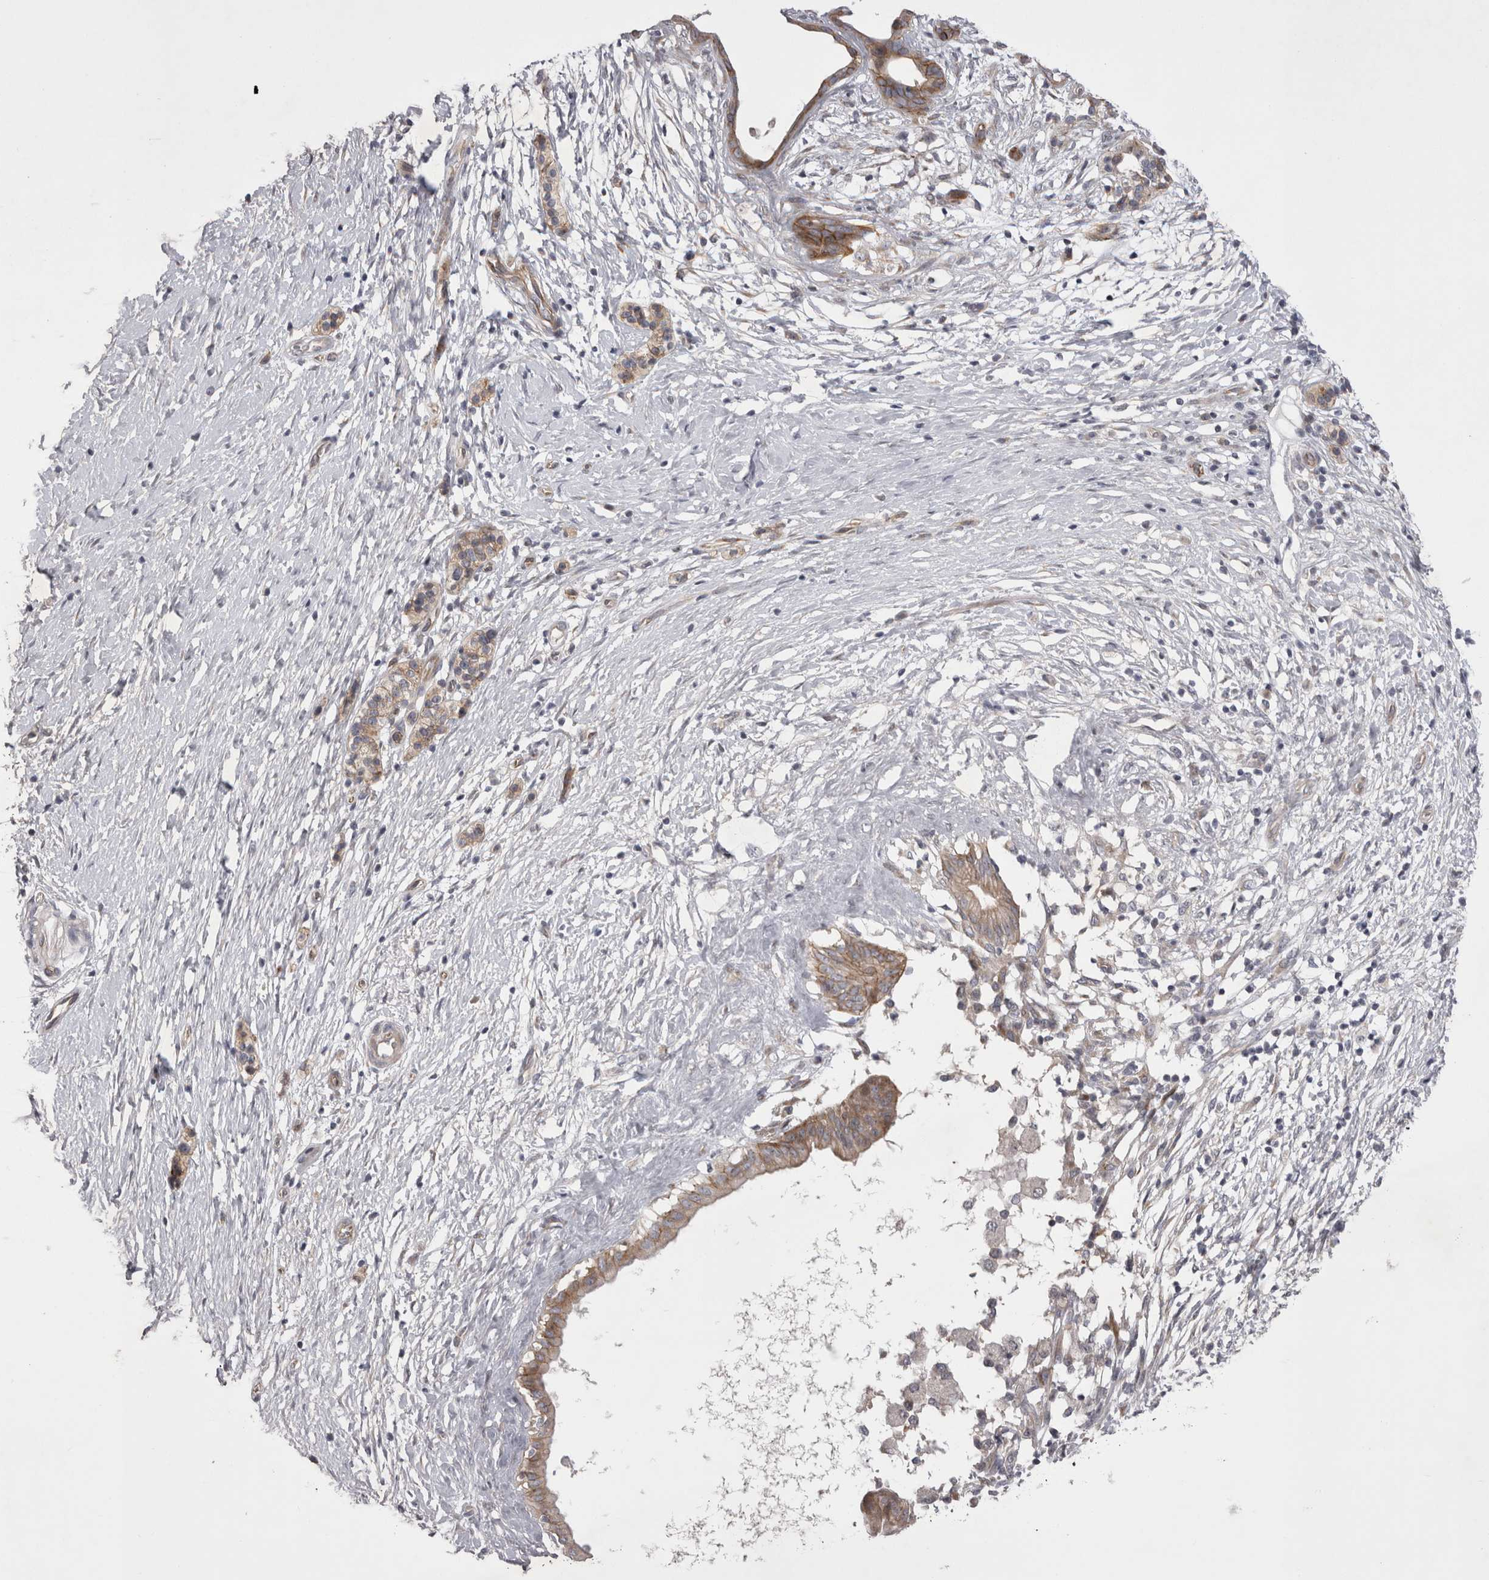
{"staining": {"intensity": "moderate", "quantity": ">75%", "location": "cytoplasmic/membranous"}, "tissue": "pancreatic cancer", "cell_type": "Tumor cells", "image_type": "cancer", "snomed": [{"axis": "morphology", "description": "Adenocarcinoma, NOS"}, {"axis": "topography", "description": "Pancreas"}], "caption": "Immunohistochemistry micrograph of neoplastic tissue: adenocarcinoma (pancreatic) stained using immunohistochemistry (IHC) reveals medium levels of moderate protein expression localized specifically in the cytoplasmic/membranous of tumor cells, appearing as a cytoplasmic/membranous brown color.", "gene": "NENF", "patient": {"sex": "male", "age": 50}}